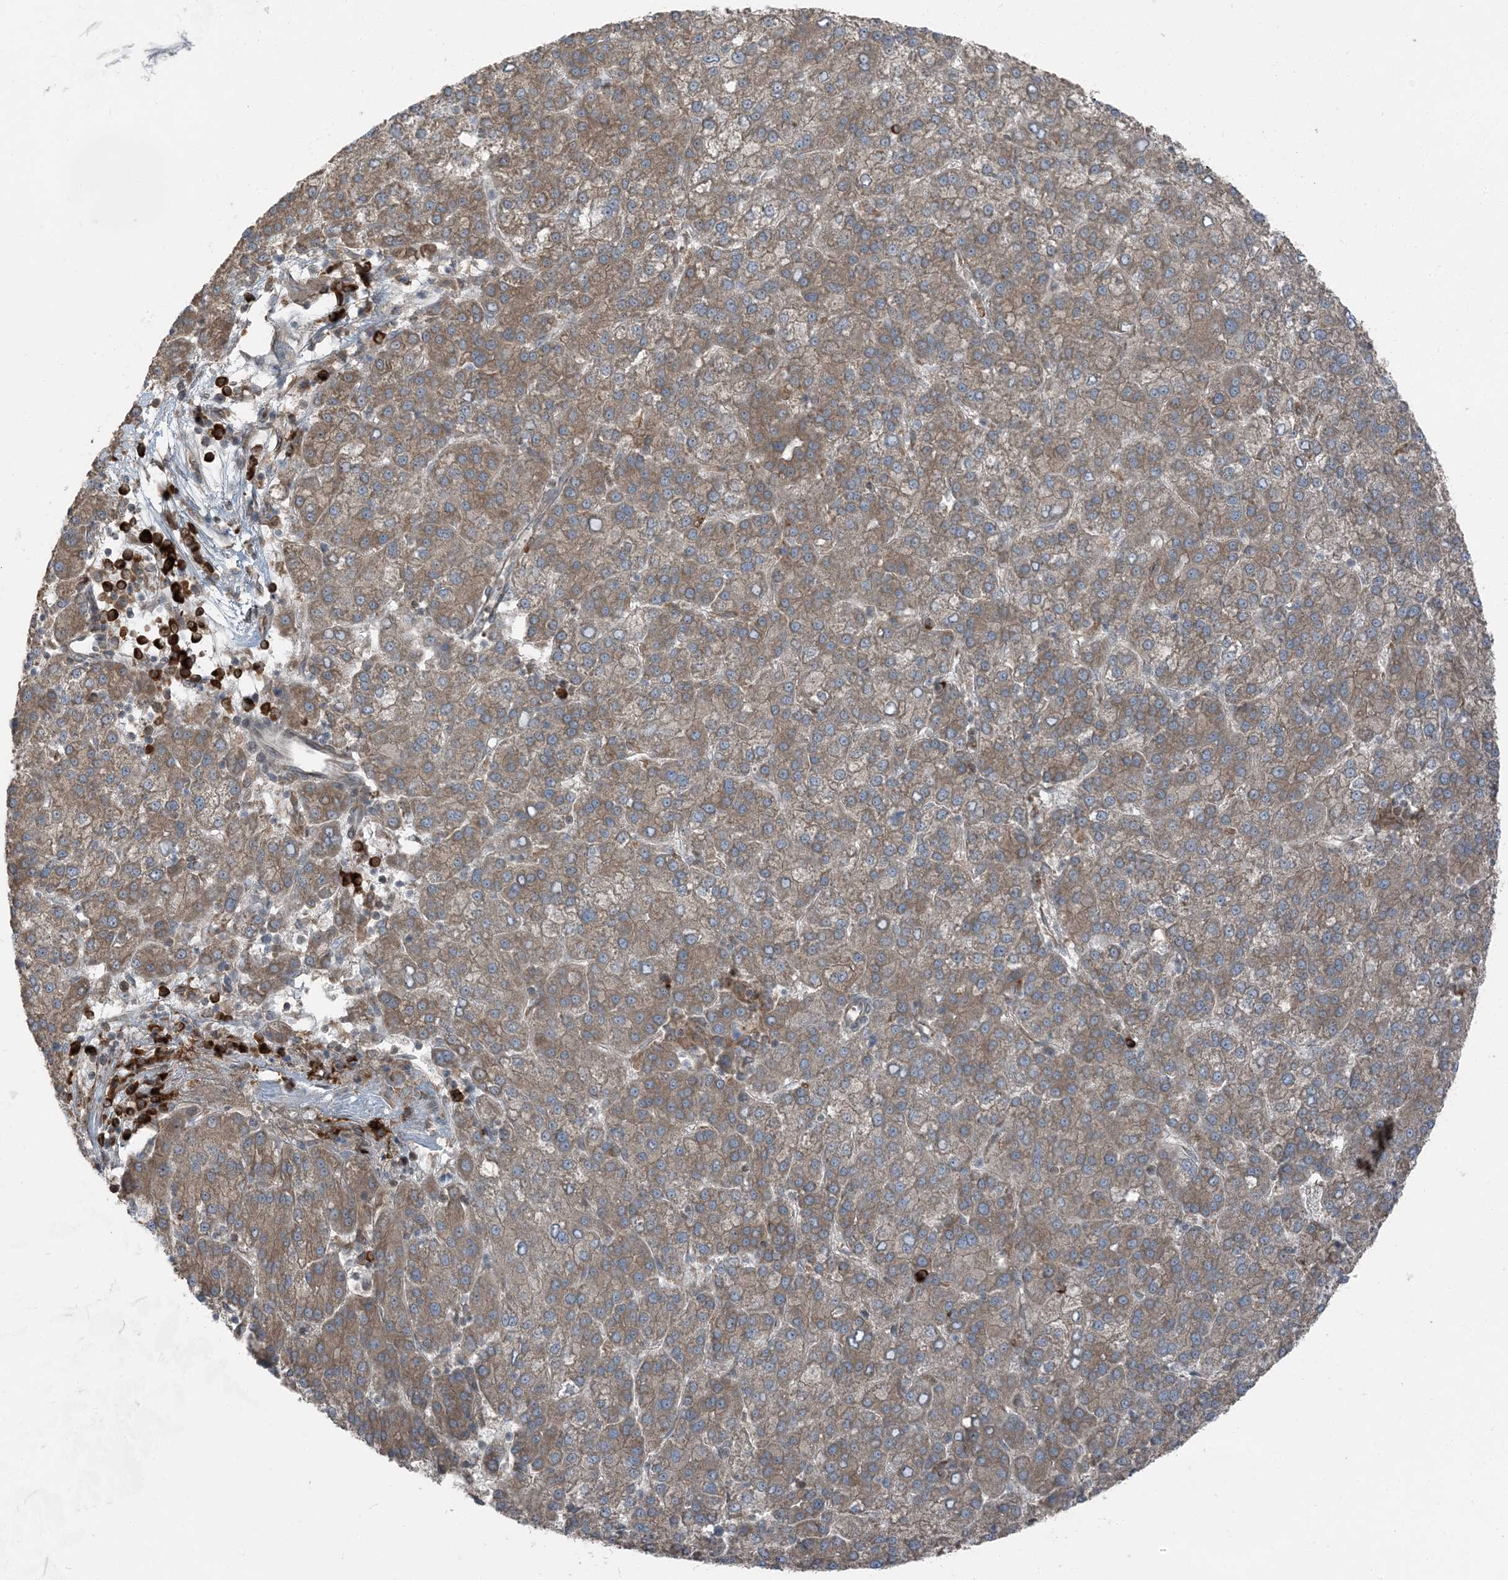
{"staining": {"intensity": "weak", "quantity": ">75%", "location": "cytoplasmic/membranous"}, "tissue": "liver cancer", "cell_type": "Tumor cells", "image_type": "cancer", "snomed": [{"axis": "morphology", "description": "Carcinoma, Hepatocellular, NOS"}, {"axis": "topography", "description": "Liver"}], "caption": "Hepatocellular carcinoma (liver) tissue demonstrates weak cytoplasmic/membranous expression in approximately >75% of tumor cells (Brightfield microscopy of DAB IHC at high magnification).", "gene": "RAB3GAP1", "patient": {"sex": "female", "age": 58}}